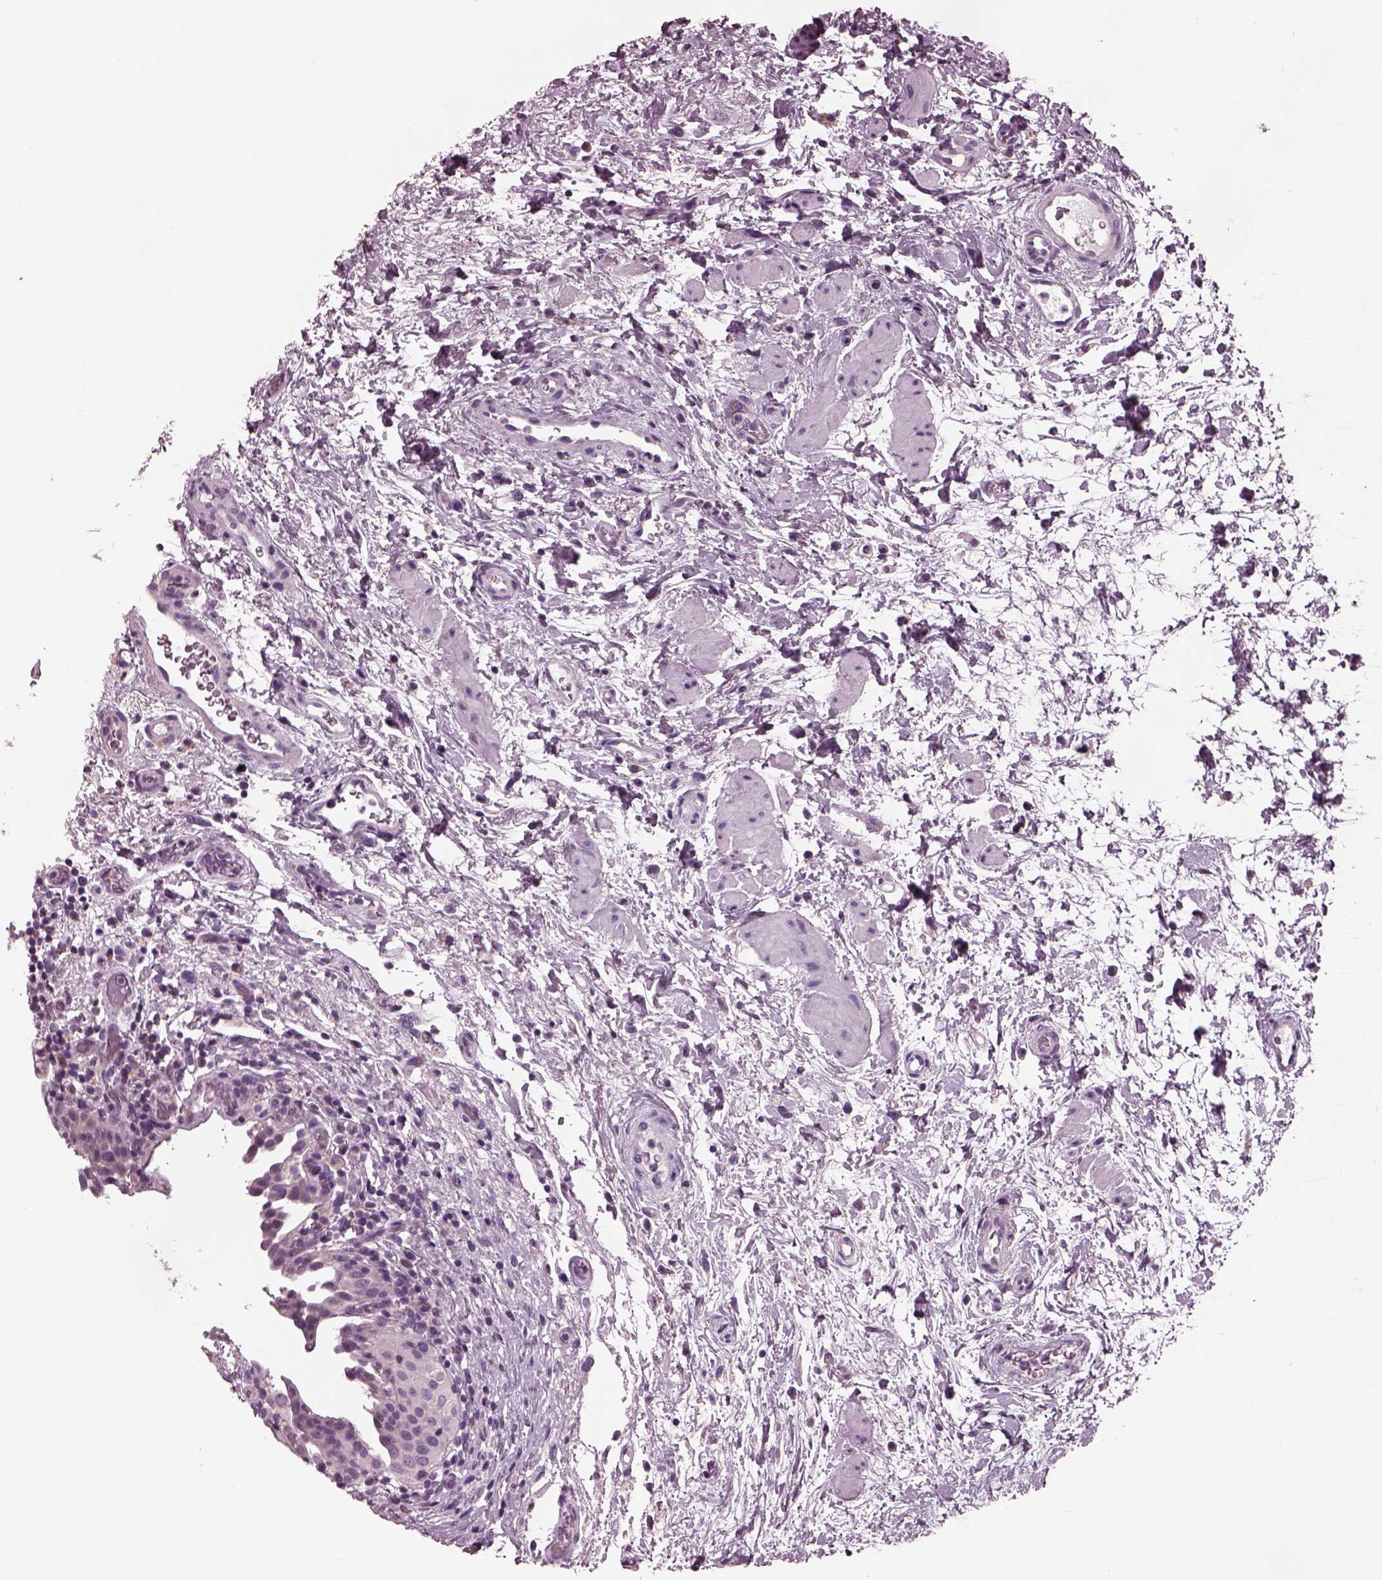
{"staining": {"intensity": "weak", "quantity": "25%-75%", "location": "cytoplasmic/membranous"}, "tissue": "urinary bladder", "cell_type": "Urothelial cells", "image_type": "normal", "snomed": [{"axis": "morphology", "description": "Normal tissue, NOS"}, {"axis": "topography", "description": "Urinary bladder"}], "caption": "Urothelial cells reveal weak cytoplasmic/membranous positivity in approximately 25%-75% of cells in benign urinary bladder.", "gene": "AP4M1", "patient": {"sex": "male", "age": 69}}